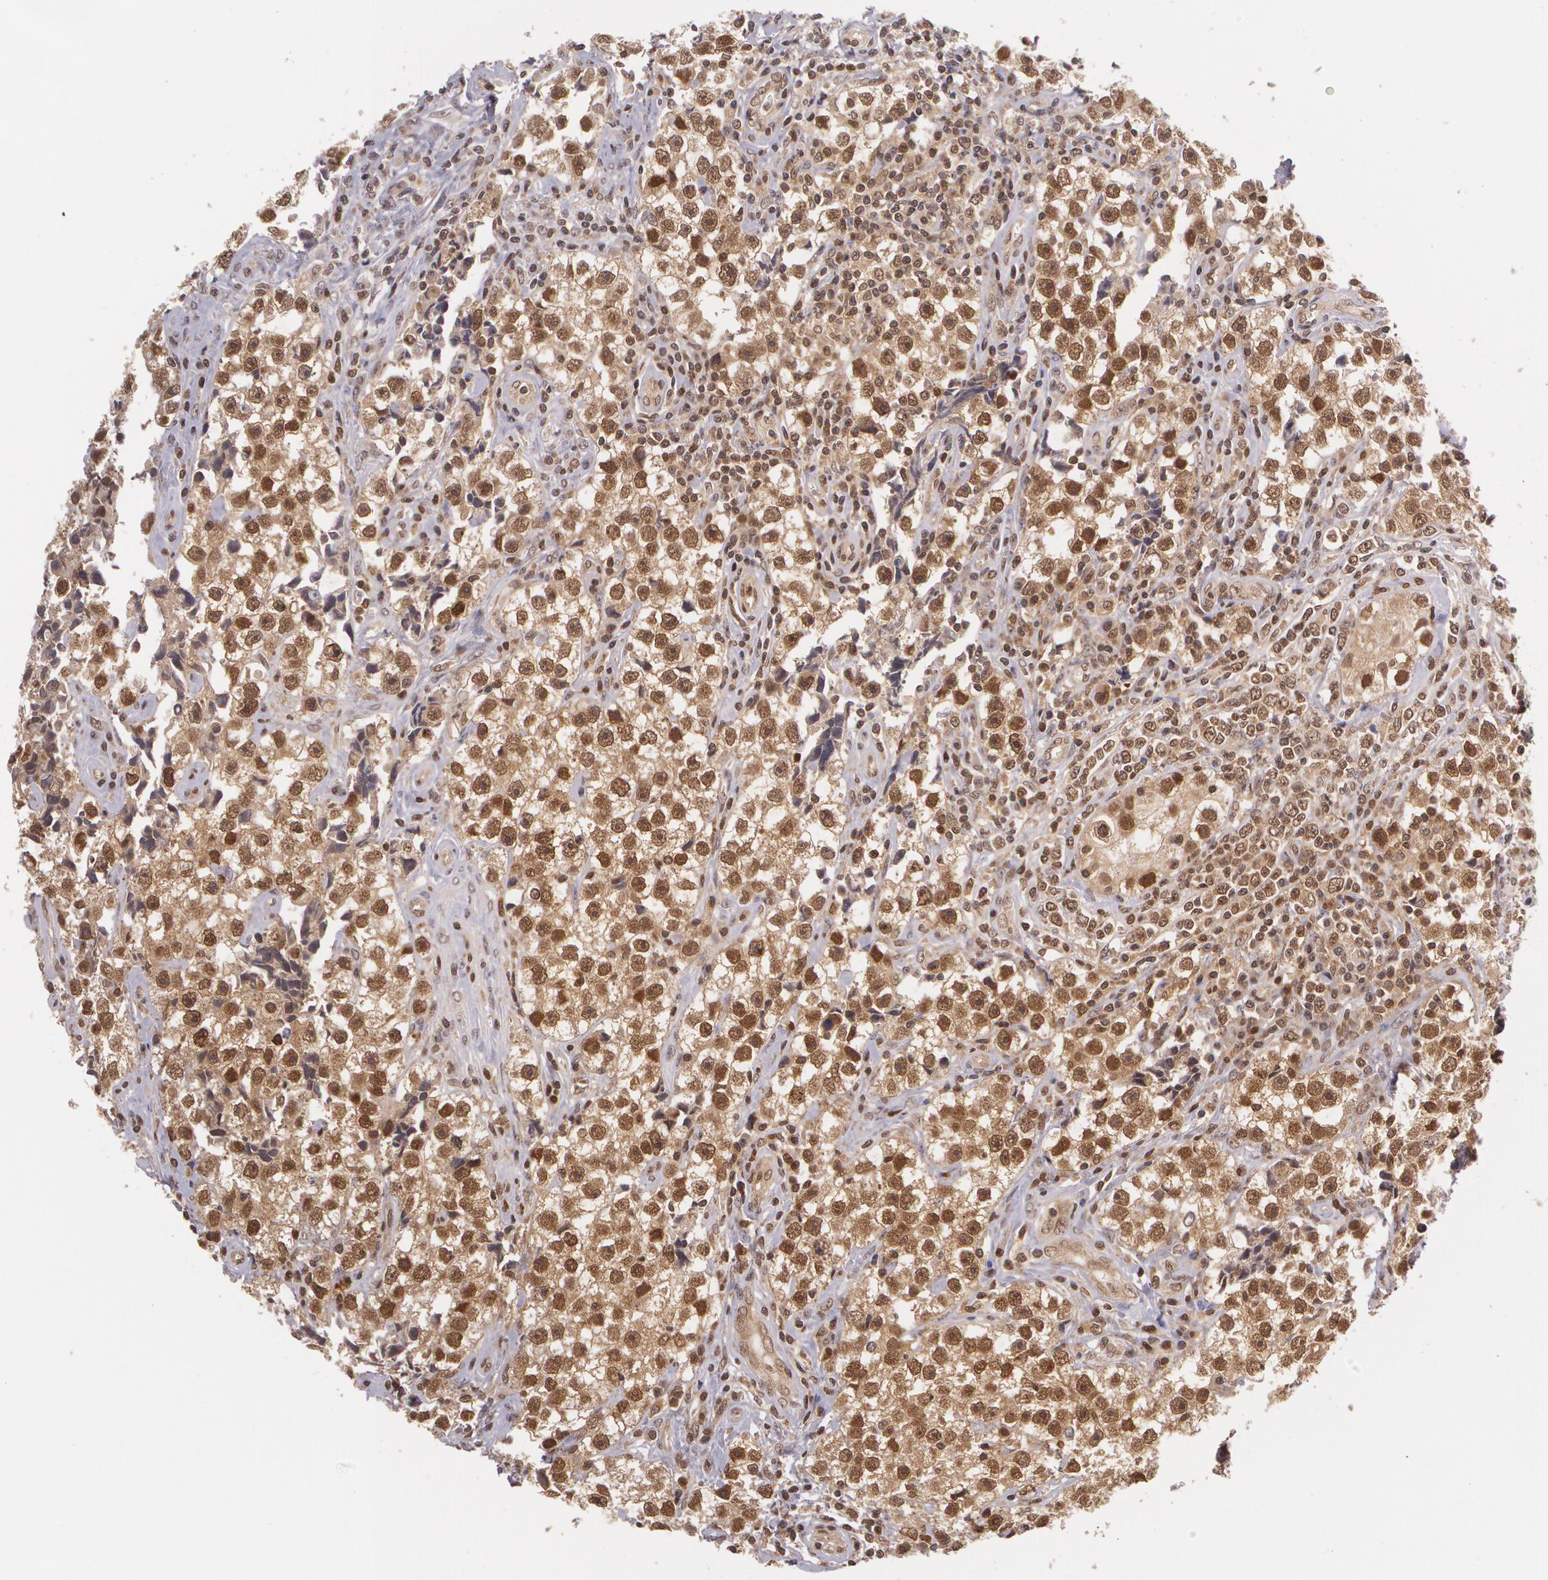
{"staining": {"intensity": "moderate", "quantity": ">75%", "location": "cytoplasmic/membranous,nuclear"}, "tissue": "testis cancer", "cell_type": "Tumor cells", "image_type": "cancer", "snomed": [{"axis": "morphology", "description": "Seminoma, NOS"}, {"axis": "topography", "description": "Testis"}], "caption": "The immunohistochemical stain shows moderate cytoplasmic/membranous and nuclear positivity in tumor cells of testis seminoma tissue. Using DAB (3,3'-diaminobenzidine) (brown) and hematoxylin (blue) stains, captured at high magnification using brightfield microscopy.", "gene": "CUL2", "patient": {"sex": "male", "age": 32}}